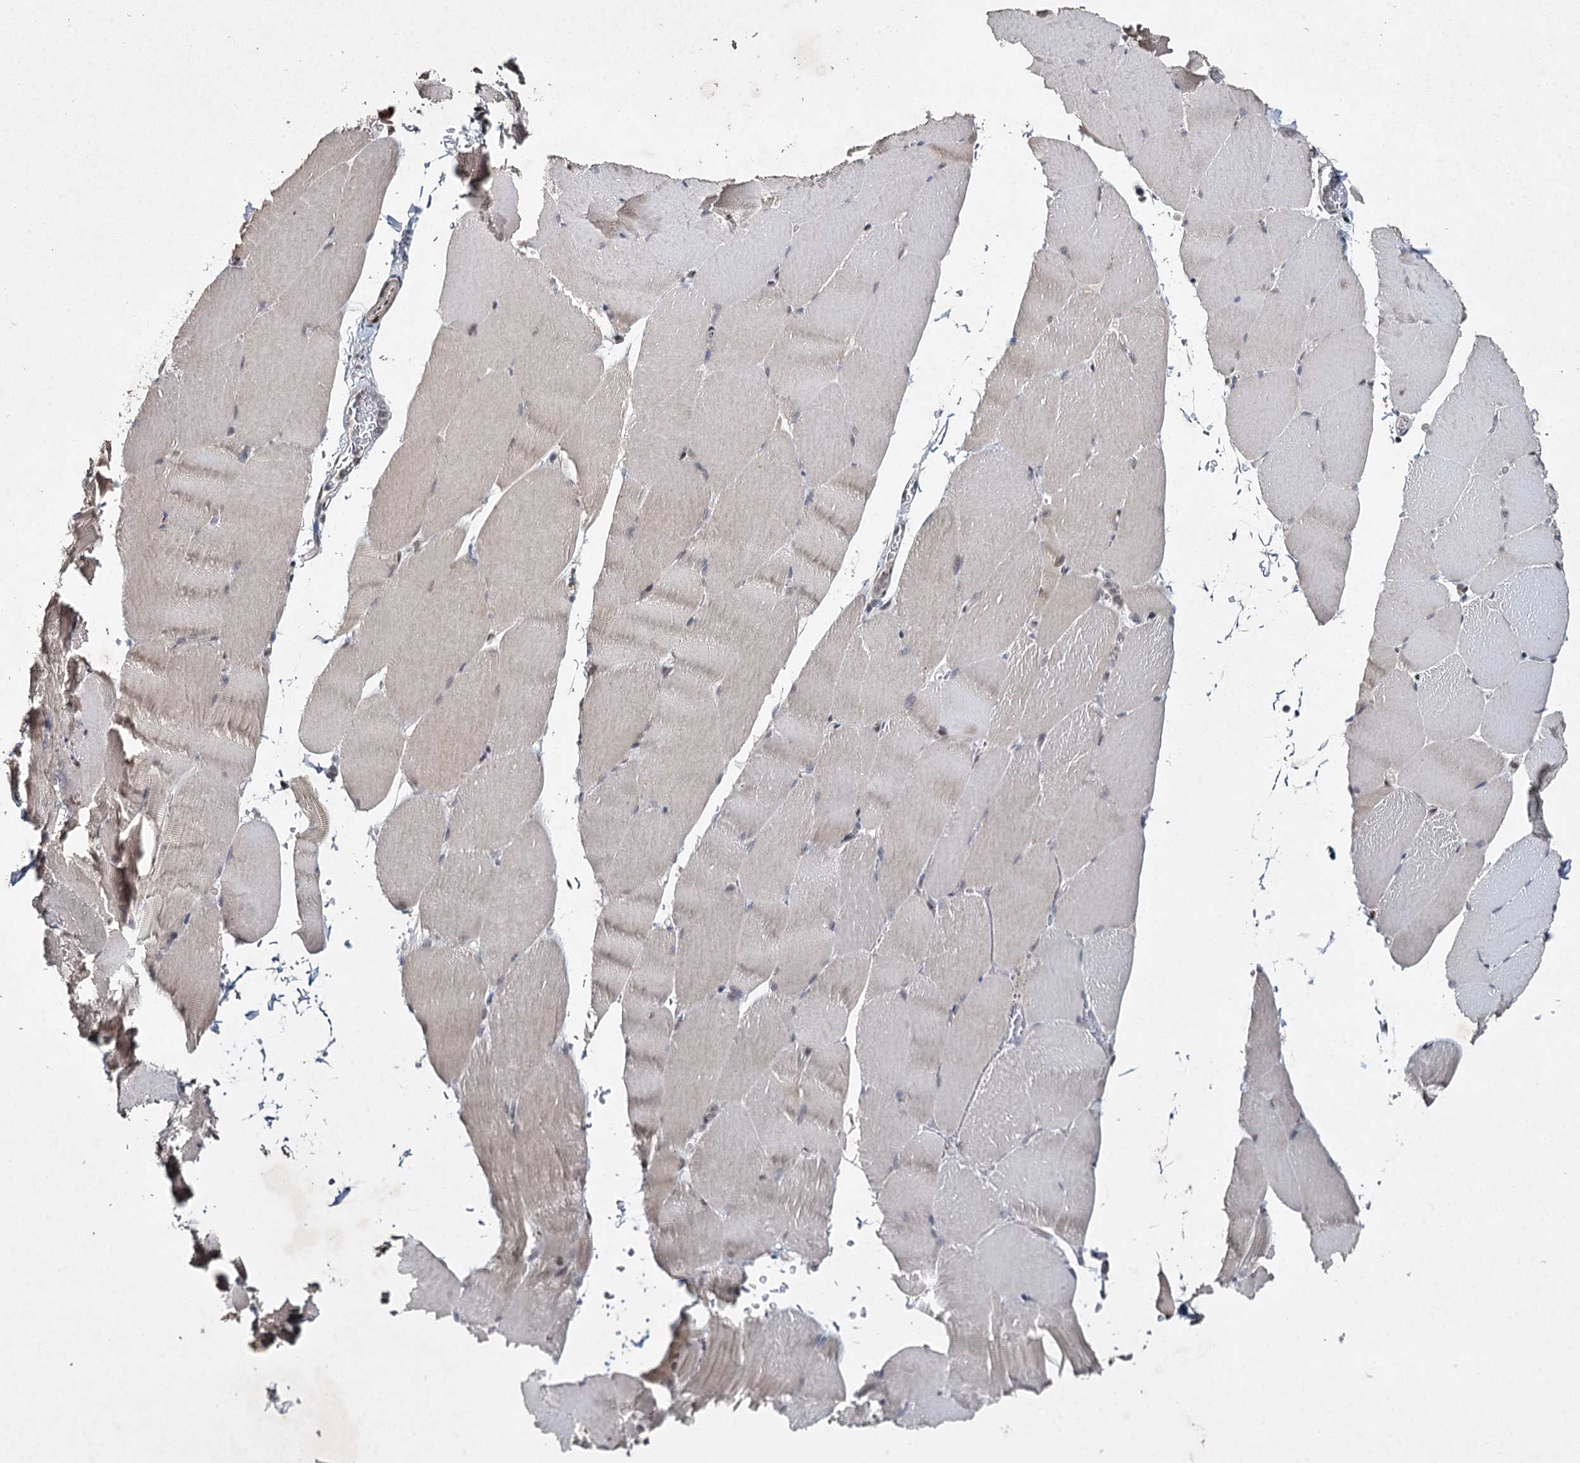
{"staining": {"intensity": "negative", "quantity": "none", "location": "none"}, "tissue": "skeletal muscle", "cell_type": "Myocytes", "image_type": "normal", "snomed": [{"axis": "morphology", "description": "Normal tissue, NOS"}, {"axis": "topography", "description": "Skeletal muscle"}, {"axis": "topography", "description": "Parathyroid gland"}], "caption": "This is a image of IHC staining of unremarkable skeletal muscle, which shows no staining in myocytes.", "gene": "DCUN1D4", "patient": {"sex": "female", "age": 37}}